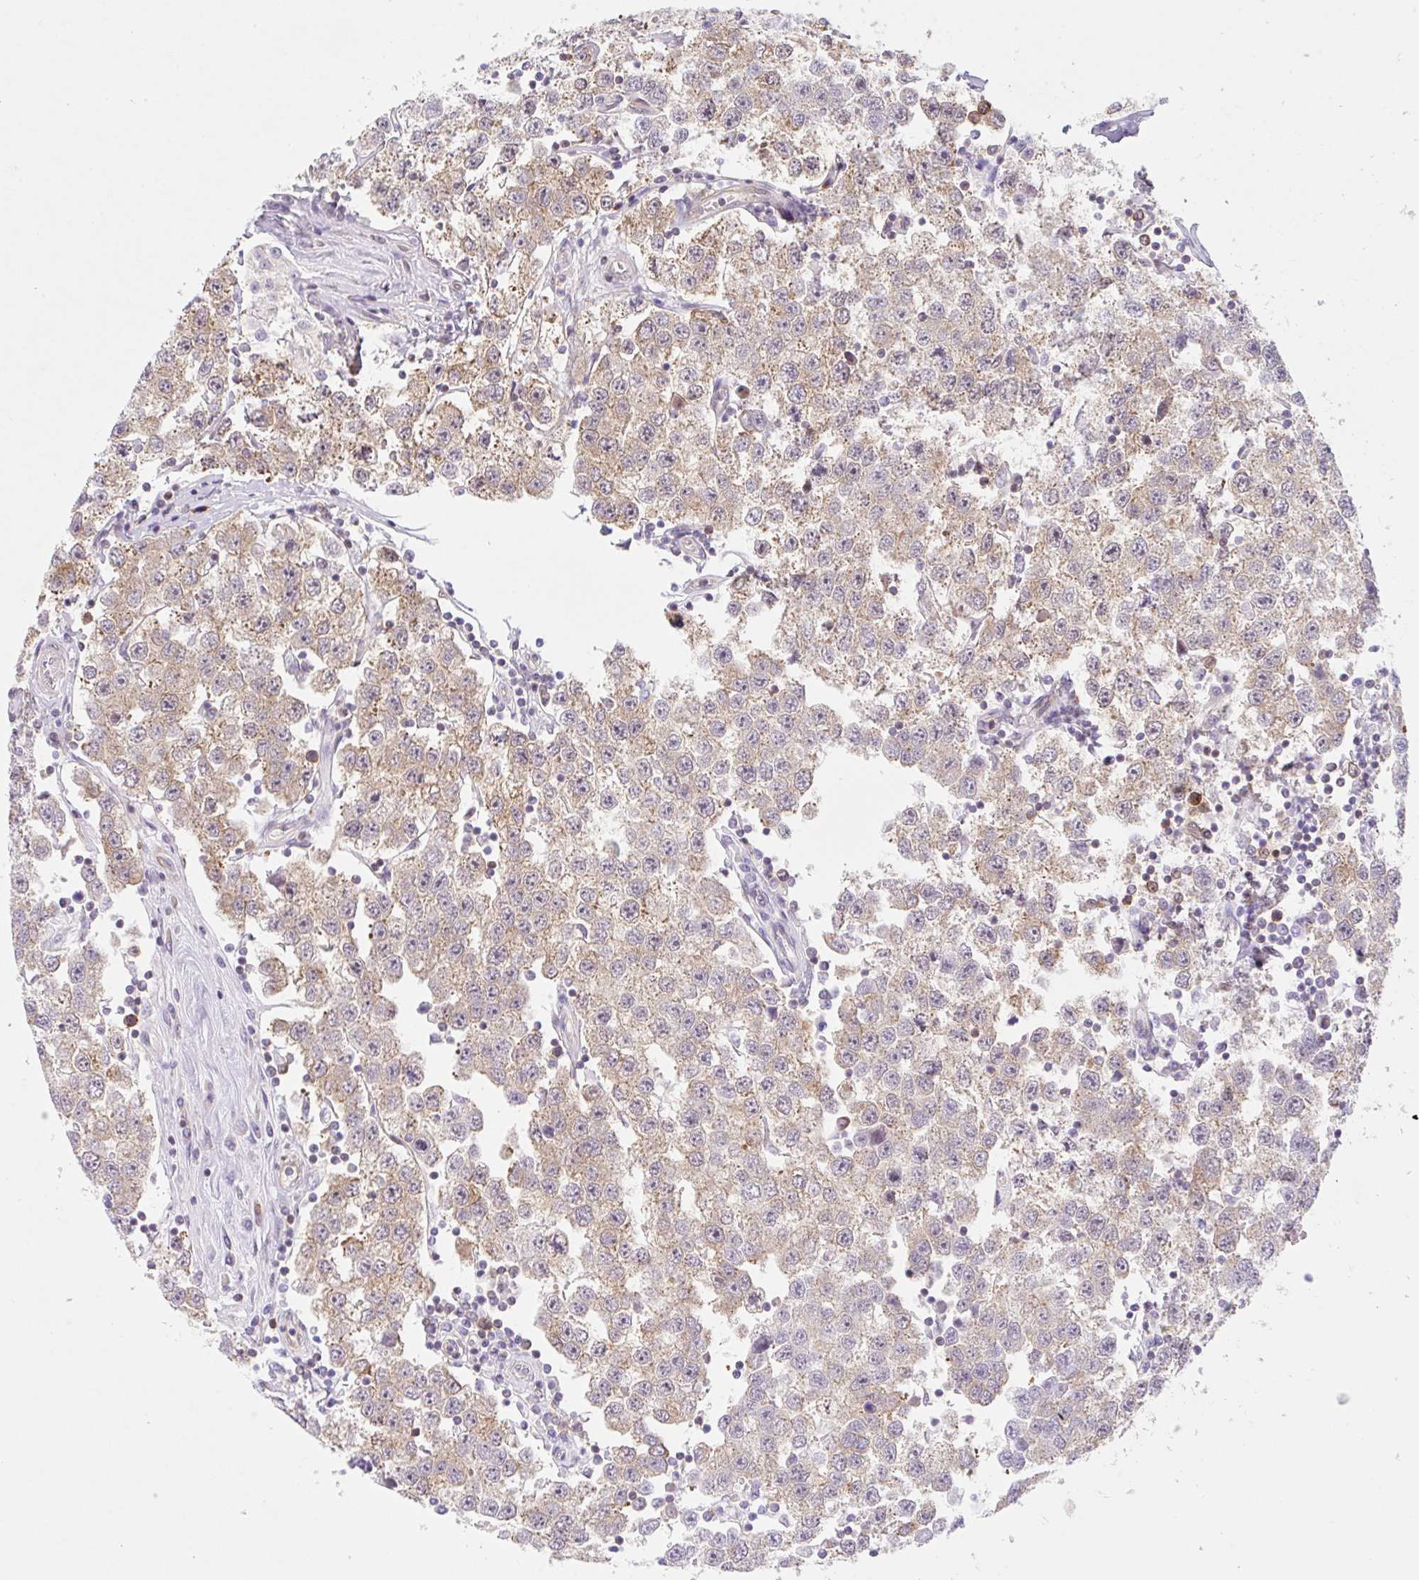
{"staining": {"intensity": "moderate", "quantity": "25%-75%", "location": "cytoplasmic/membranous"}, "tissue": "testis cancer", "cell_type": "Tumor cells", "image_type": "cancer", "snomed": [{"axis": "morphology", "description": "Seminoma, NOS"}, {"axis": "topography", "description": "Testis"}], "caption": "A medium amount of moderate cytoplasmic/membranous staining is appreciated in approximately 25%-75% of tumor cells in testis seminoma tissue. Using DAB (brown) and hematoxylin (blue) stains, captured at high magnification using brightfield microscopy.", "gene": "TBPL2", "patient": {"sex": "male", "age": 34}}